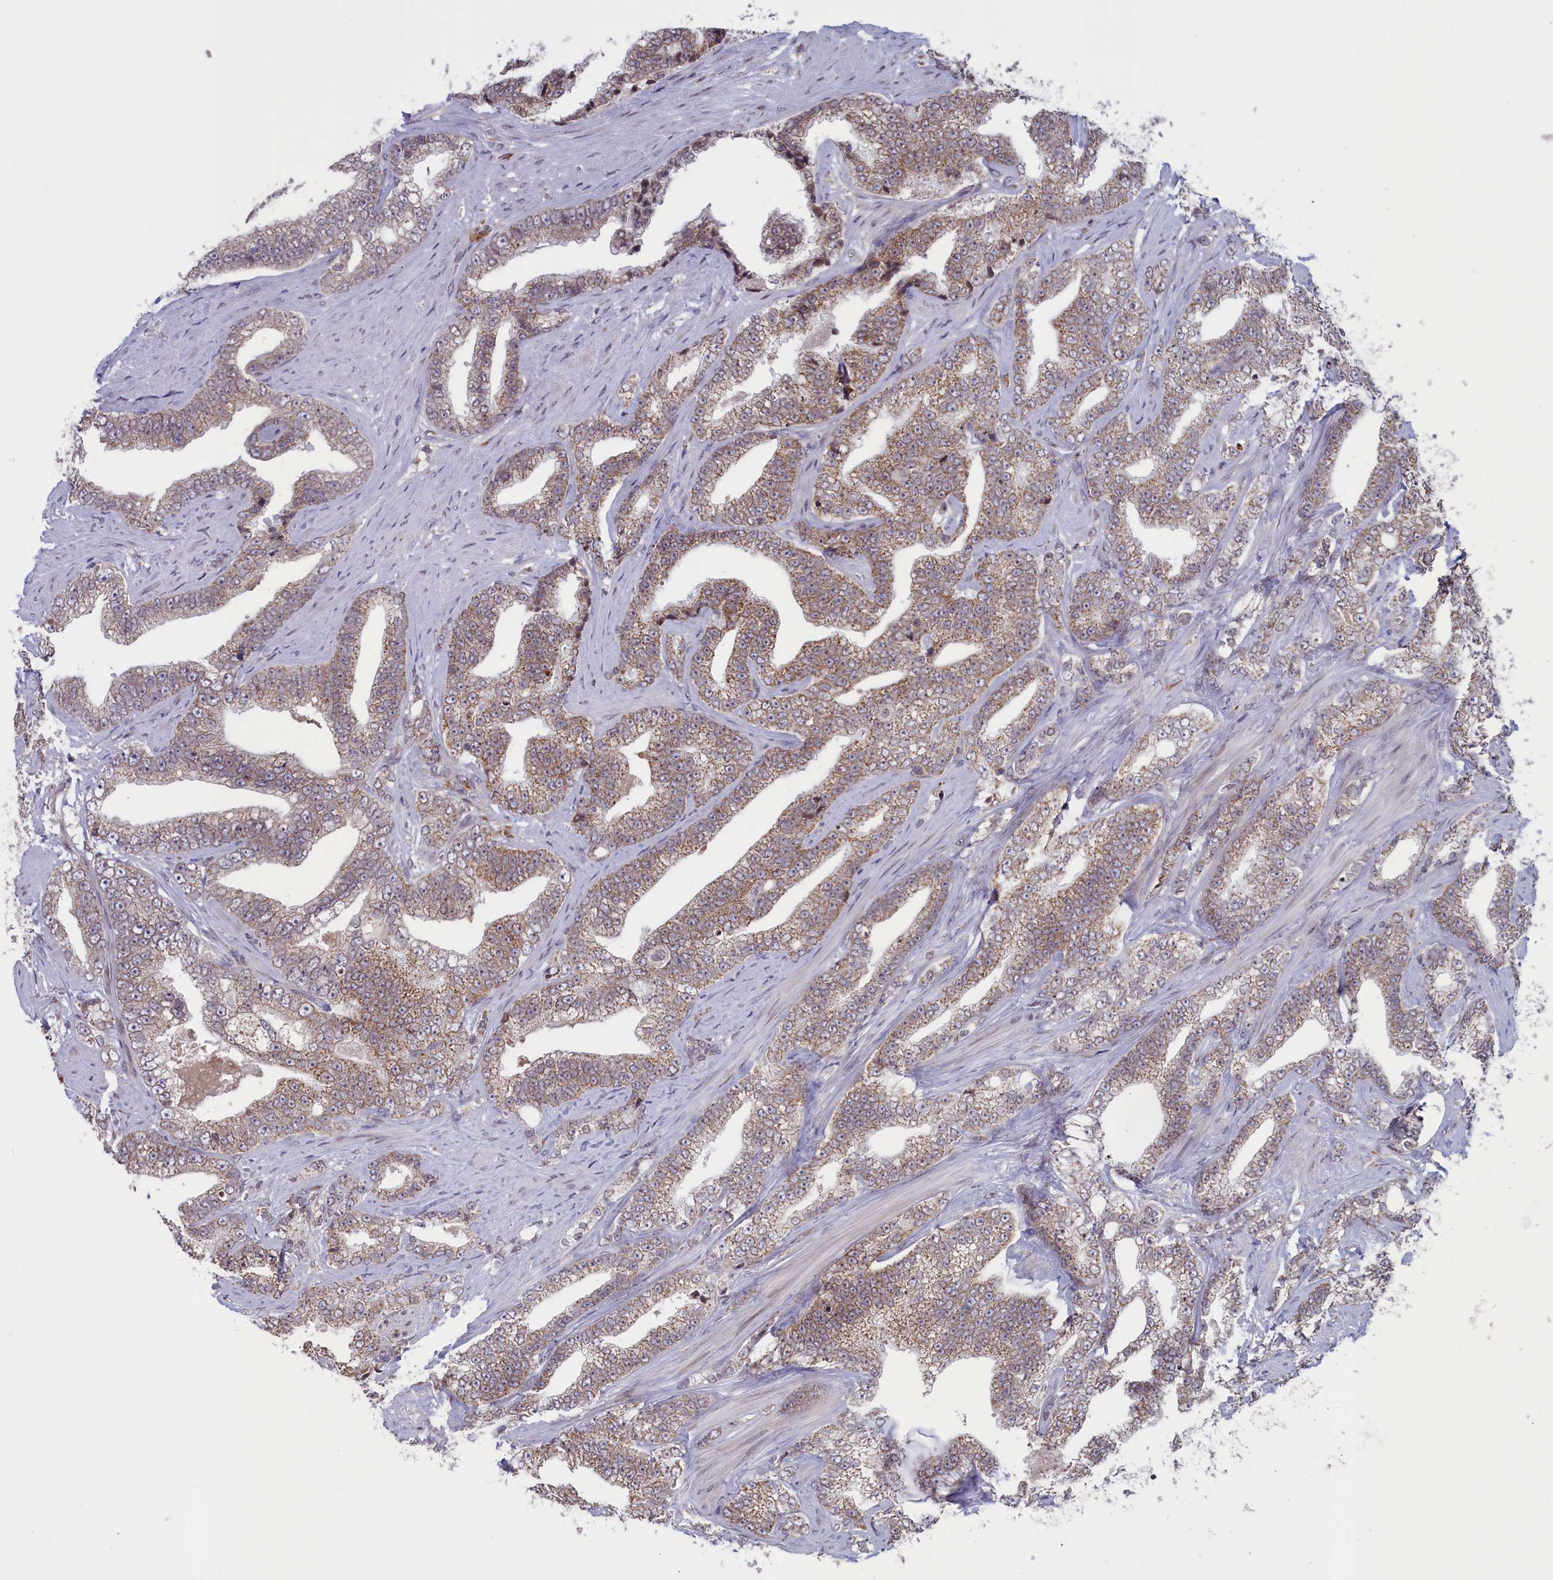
{"staining": {"intensity": "moderate", "quantity": ">75%", "location": "cytoplasmic/membranous"}, "tissue": "prostate cancer", "cell_type": "Tumor cells", "image_type": "cancer", "snomed": [{"axis": "morphology", "description": "Adenocarcinoma, High grade"}, {"axis": "topography", "description": "Prostate and seminal vesicle, NOS"}], "caption": "Protein expression by immunohistochemistry demonstrates moderate cytoplasmic/membranous expression in approximately >75% of tumor cells in prostate cancer.", "gene": "PARS2", "patient": {"sex": "male", "age": 67}}